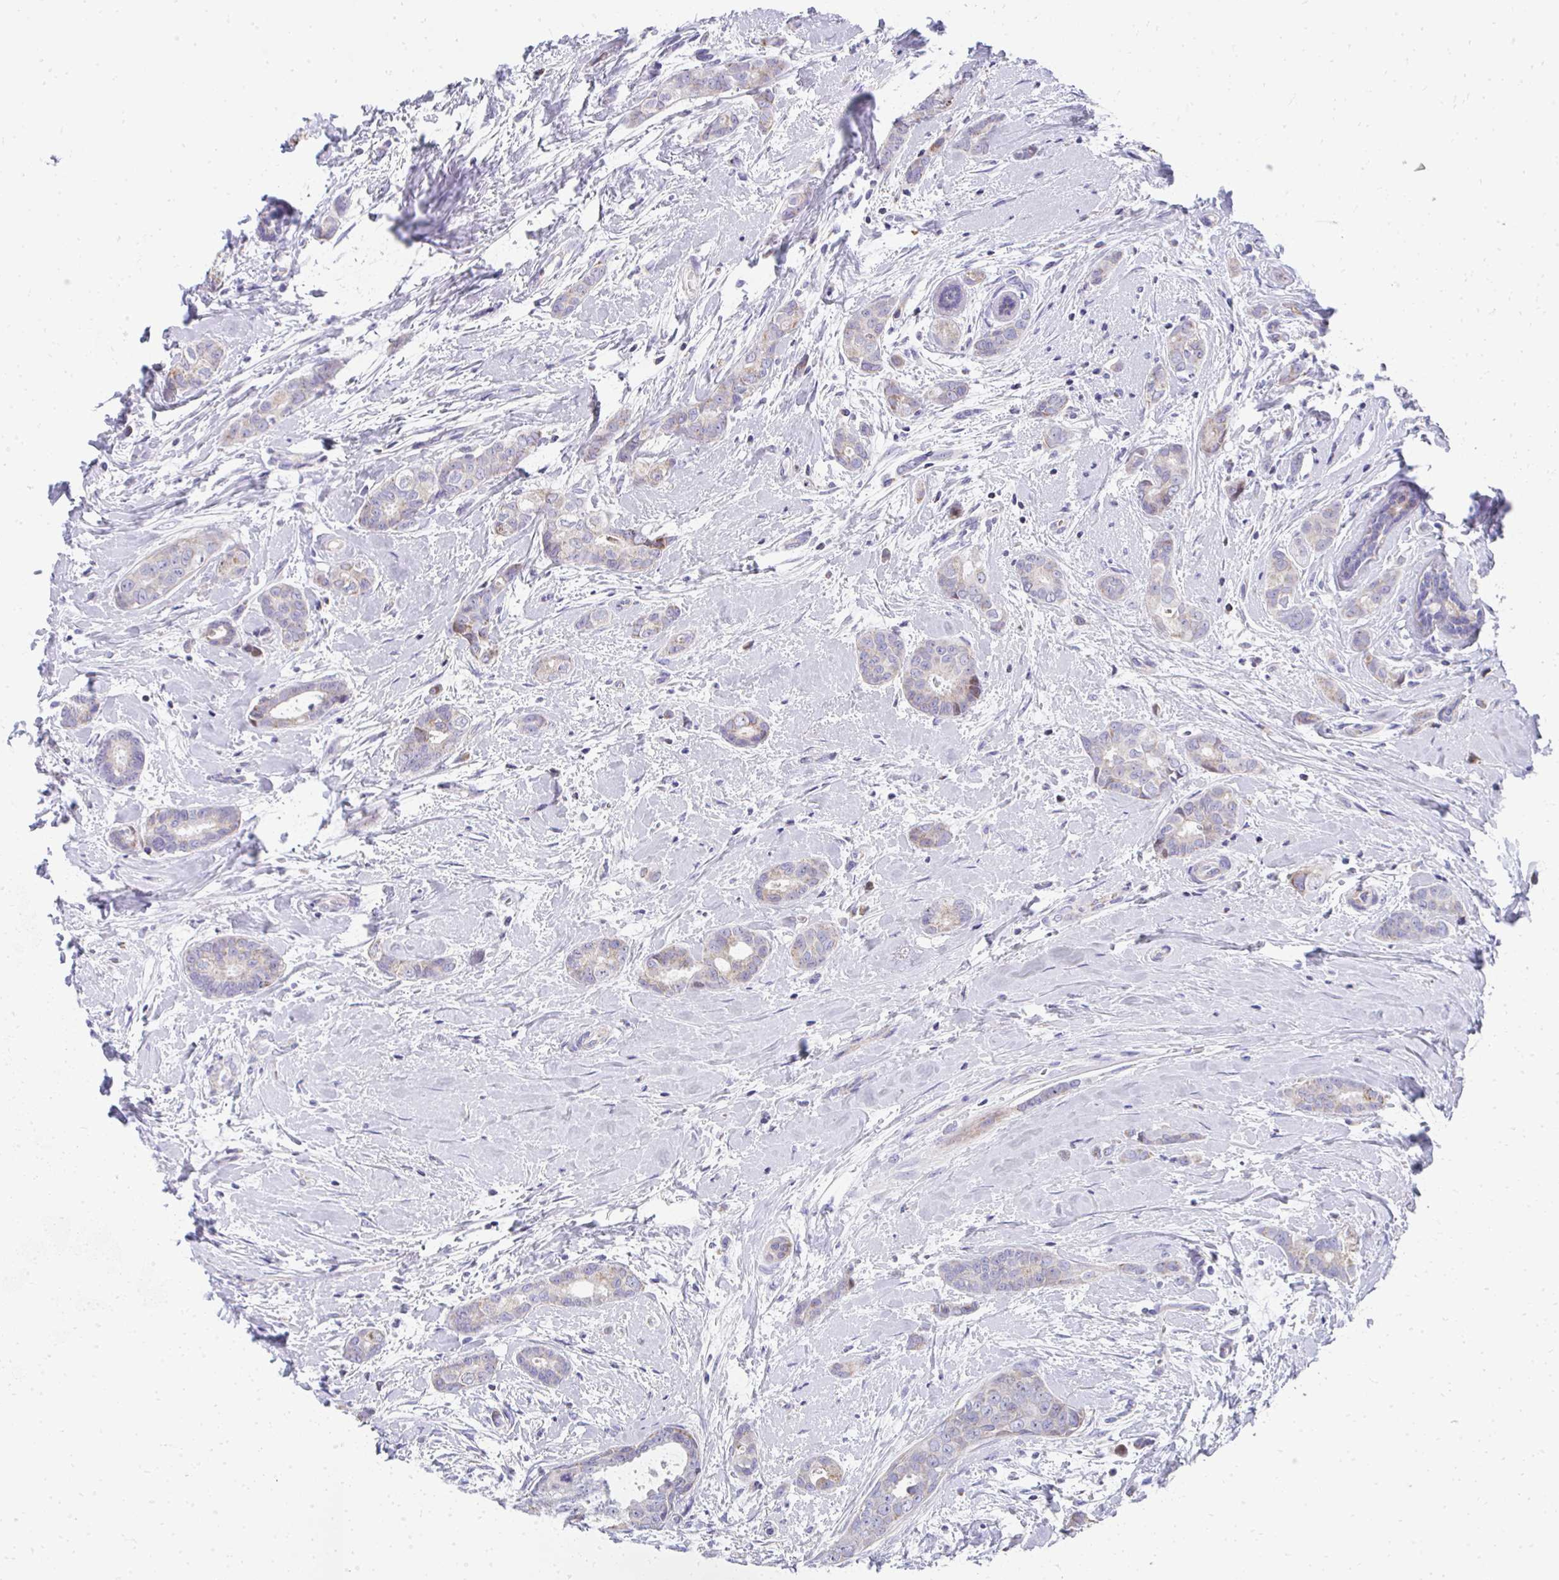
{"staining": {"intensity": "weak", "quantity": "<25%", "location": "cytoplasmic/membranous"}, "tissue": "breast cancer", "cell_type": "Tumor cells", "image_type": "cancer", "snomed": [{"axis": "morphology", "description": "Duct carcinoma"}, {"axis": "topography", "description": "Breast"}], "caption": "DAB immunohistochemical staining of human breast cancer (infiltrating ductal carcinoma) shows no significant staining in tumor cells.", "gene": "IL37", "patient": {"sex": "female", "age": 45}}